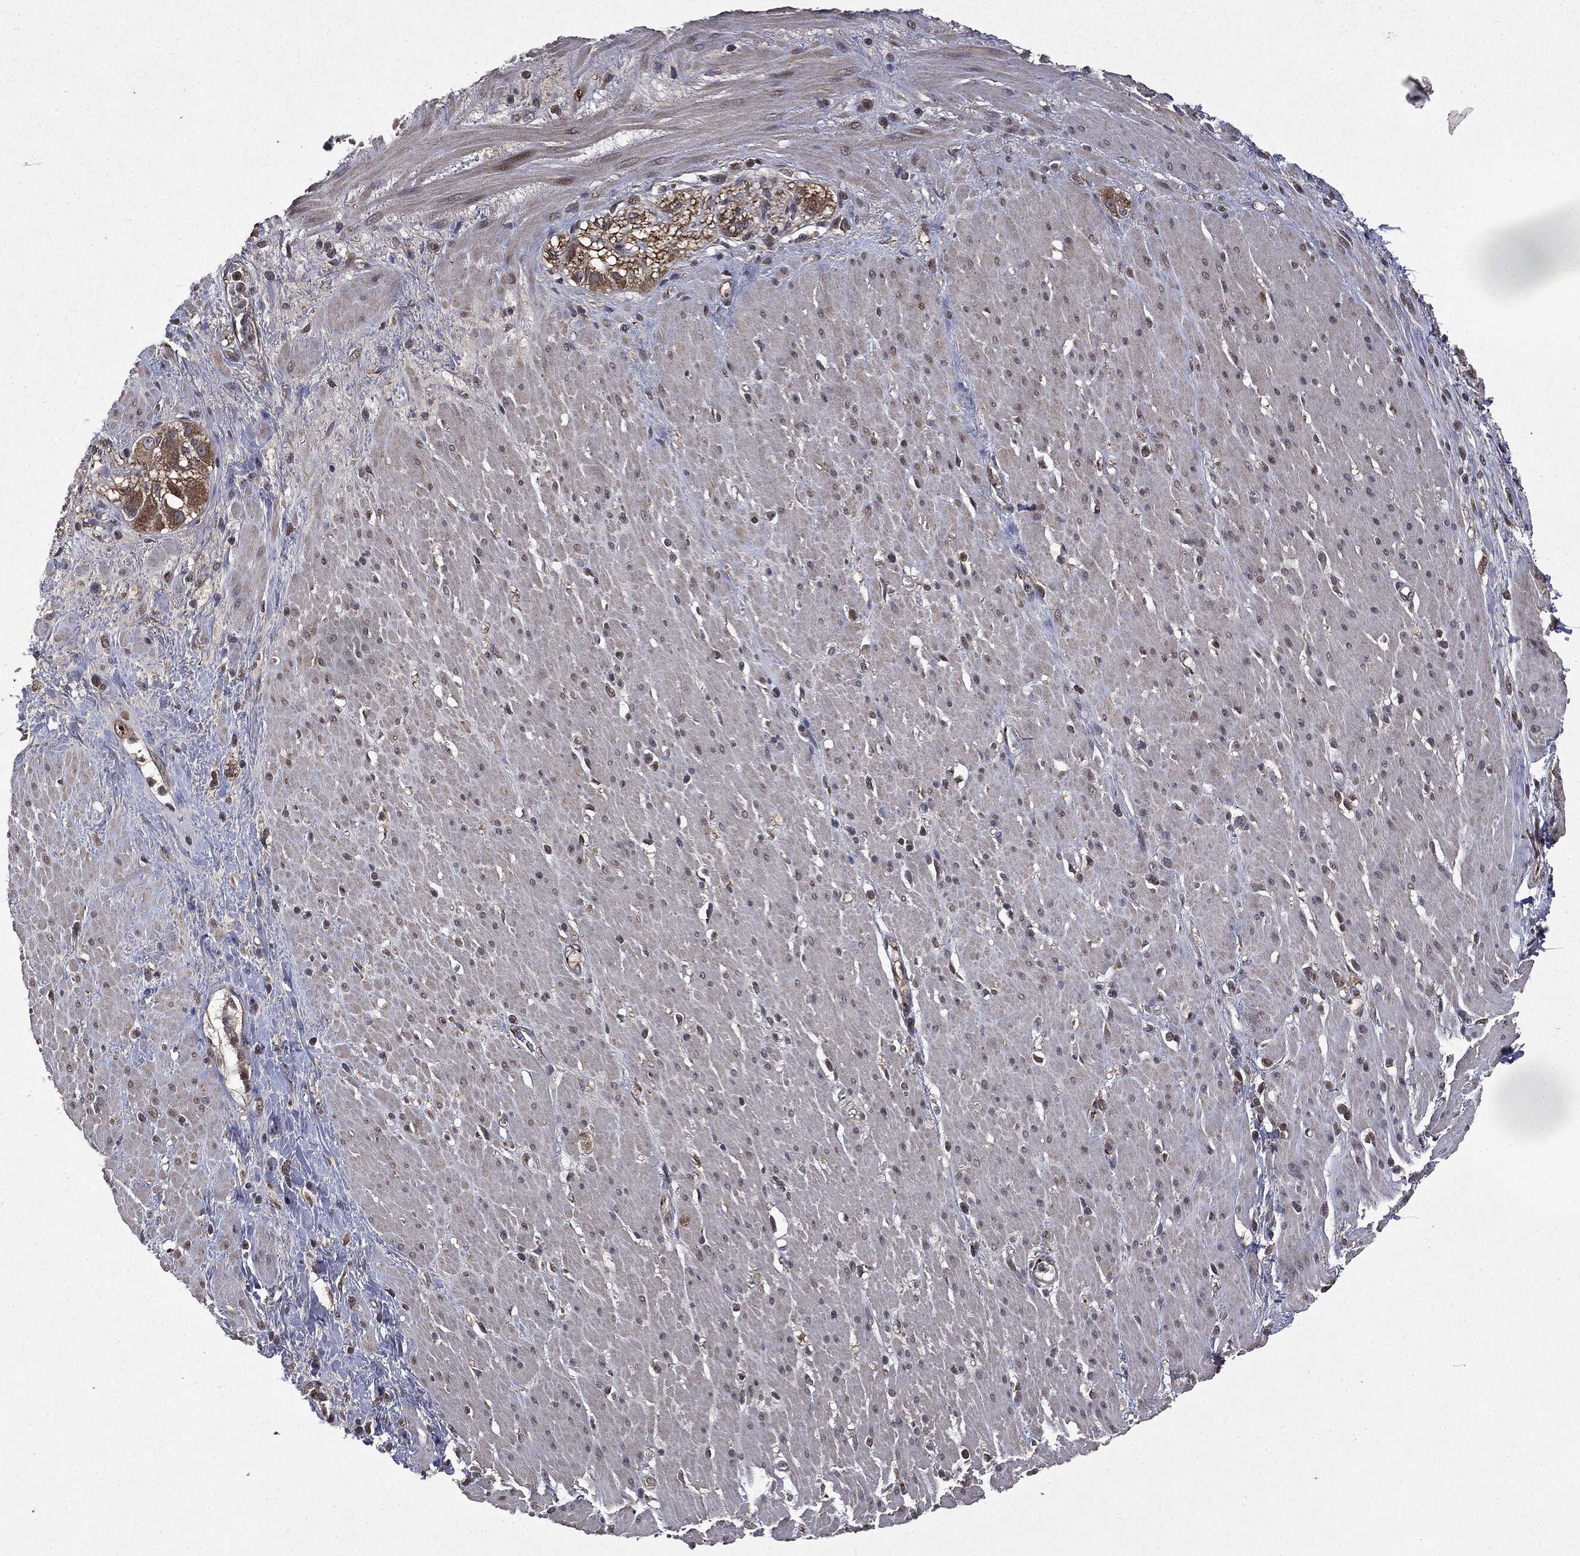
{"staining": {"intensity": "negative", "quantity": "none", "location": "none"}, "tissue": "smooth muscle", "cell_type": "Smooth muscle cells", "image_type": "normal", "snomed": [{"axis": "morphology", "description": "Normal tissue, NOS"}, {"axis": "topography", "description": "Soft tissue"}, {"axis": "topography", "description": "Smooth muscle"}], "caption": "Smooth muscle cells show no significant staining in unremarkable smooth muscle.", "gene": "PLPPR2", "patient": {"sex": "male", "age": 72}}